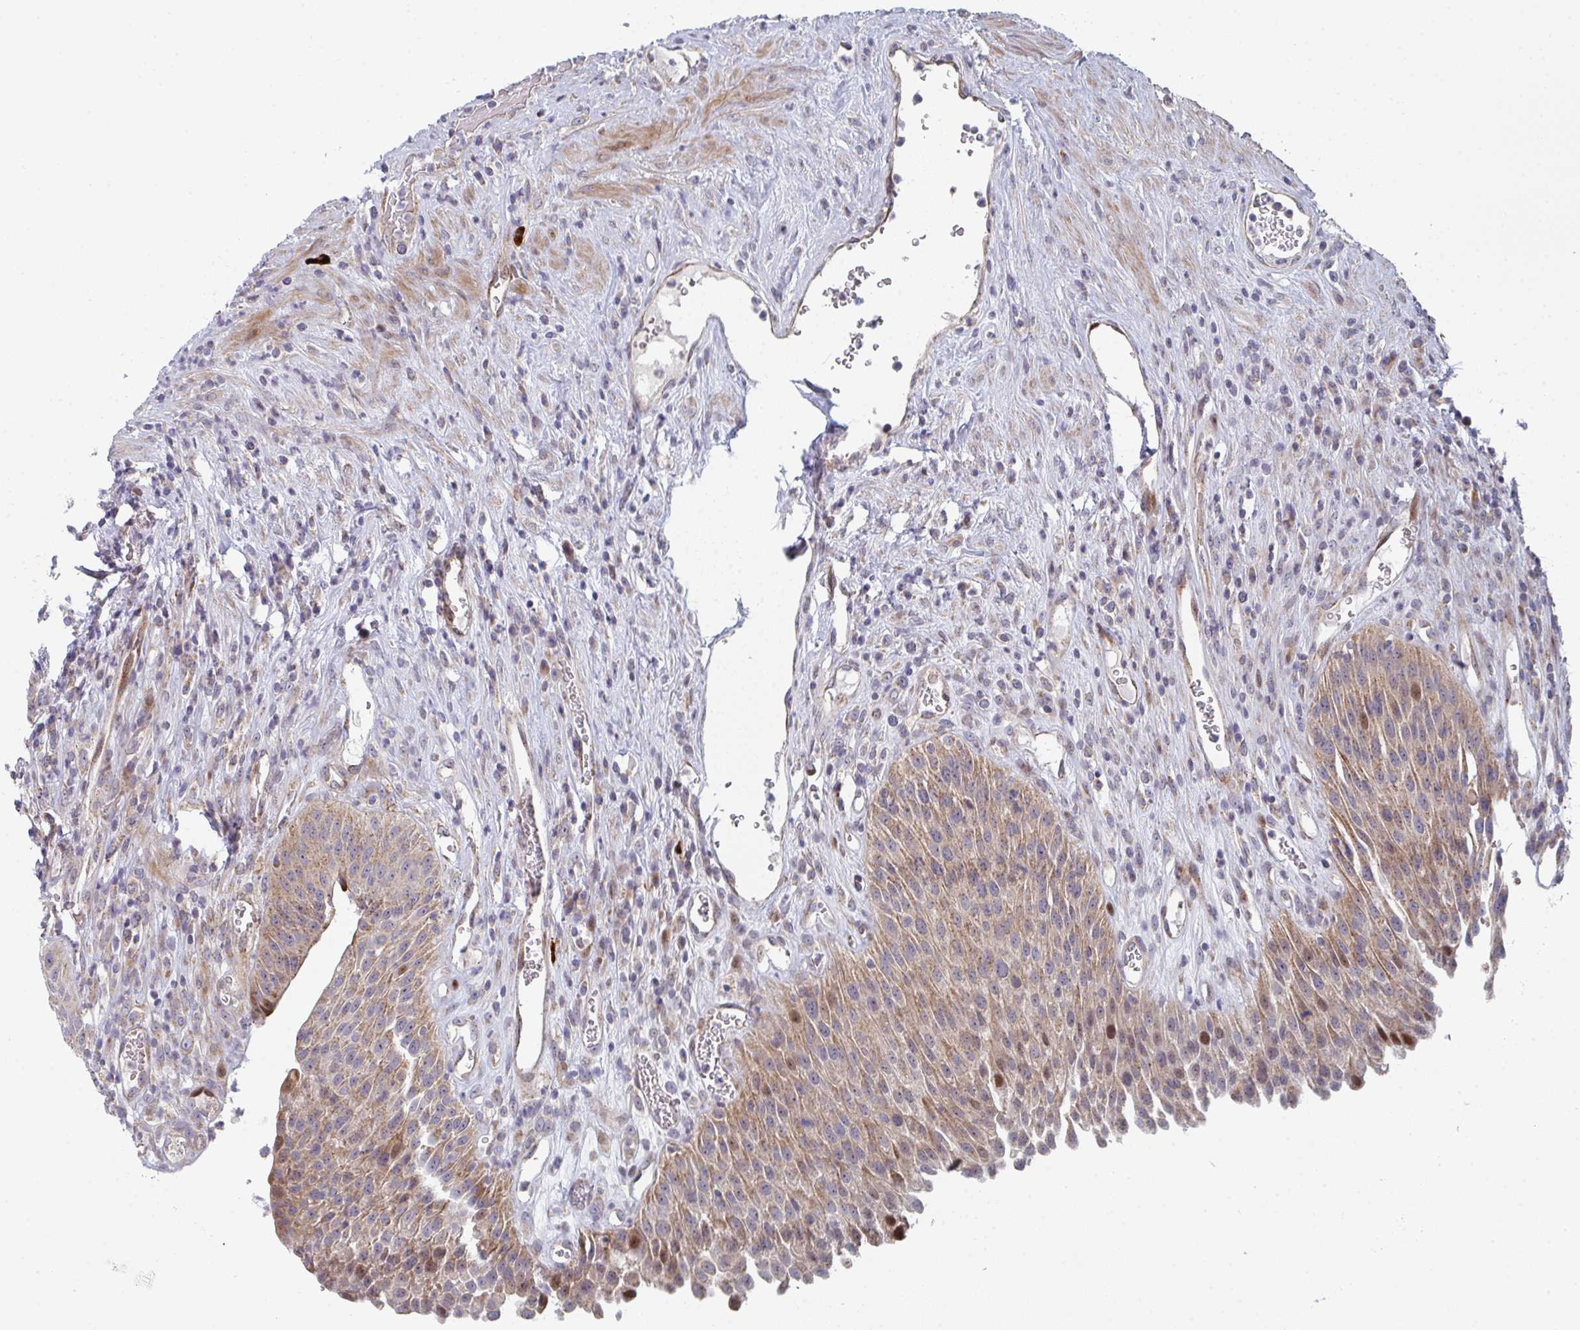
{"staining": {"intensity": "moderate", "quantity": ">75%", "location": "cytoplasmic/membranous,nuclear"}, "tissue": "urinary bladder", "cell_type": "Urothelial cells", "image_type": "normal", "snomed": [{"axis": "morphology", "description": "Normal tissue, NOS"}, {"axis": "topography", "description": "Urinary bladder"}], "caption": "High-magnification brightfield microscopy of unremarkable urinary bladder stained with DAB (3,3'-diaminobenzidine) (brown) and counterstained with hematoxylin (blue). urothelial cells exhibit moderate cytoplasmic/membranous,nuclear expression is appreciated in approximately>75% of cells.", "gene": "ZNF644", "patient": {"sex": "female", "age": 56}}